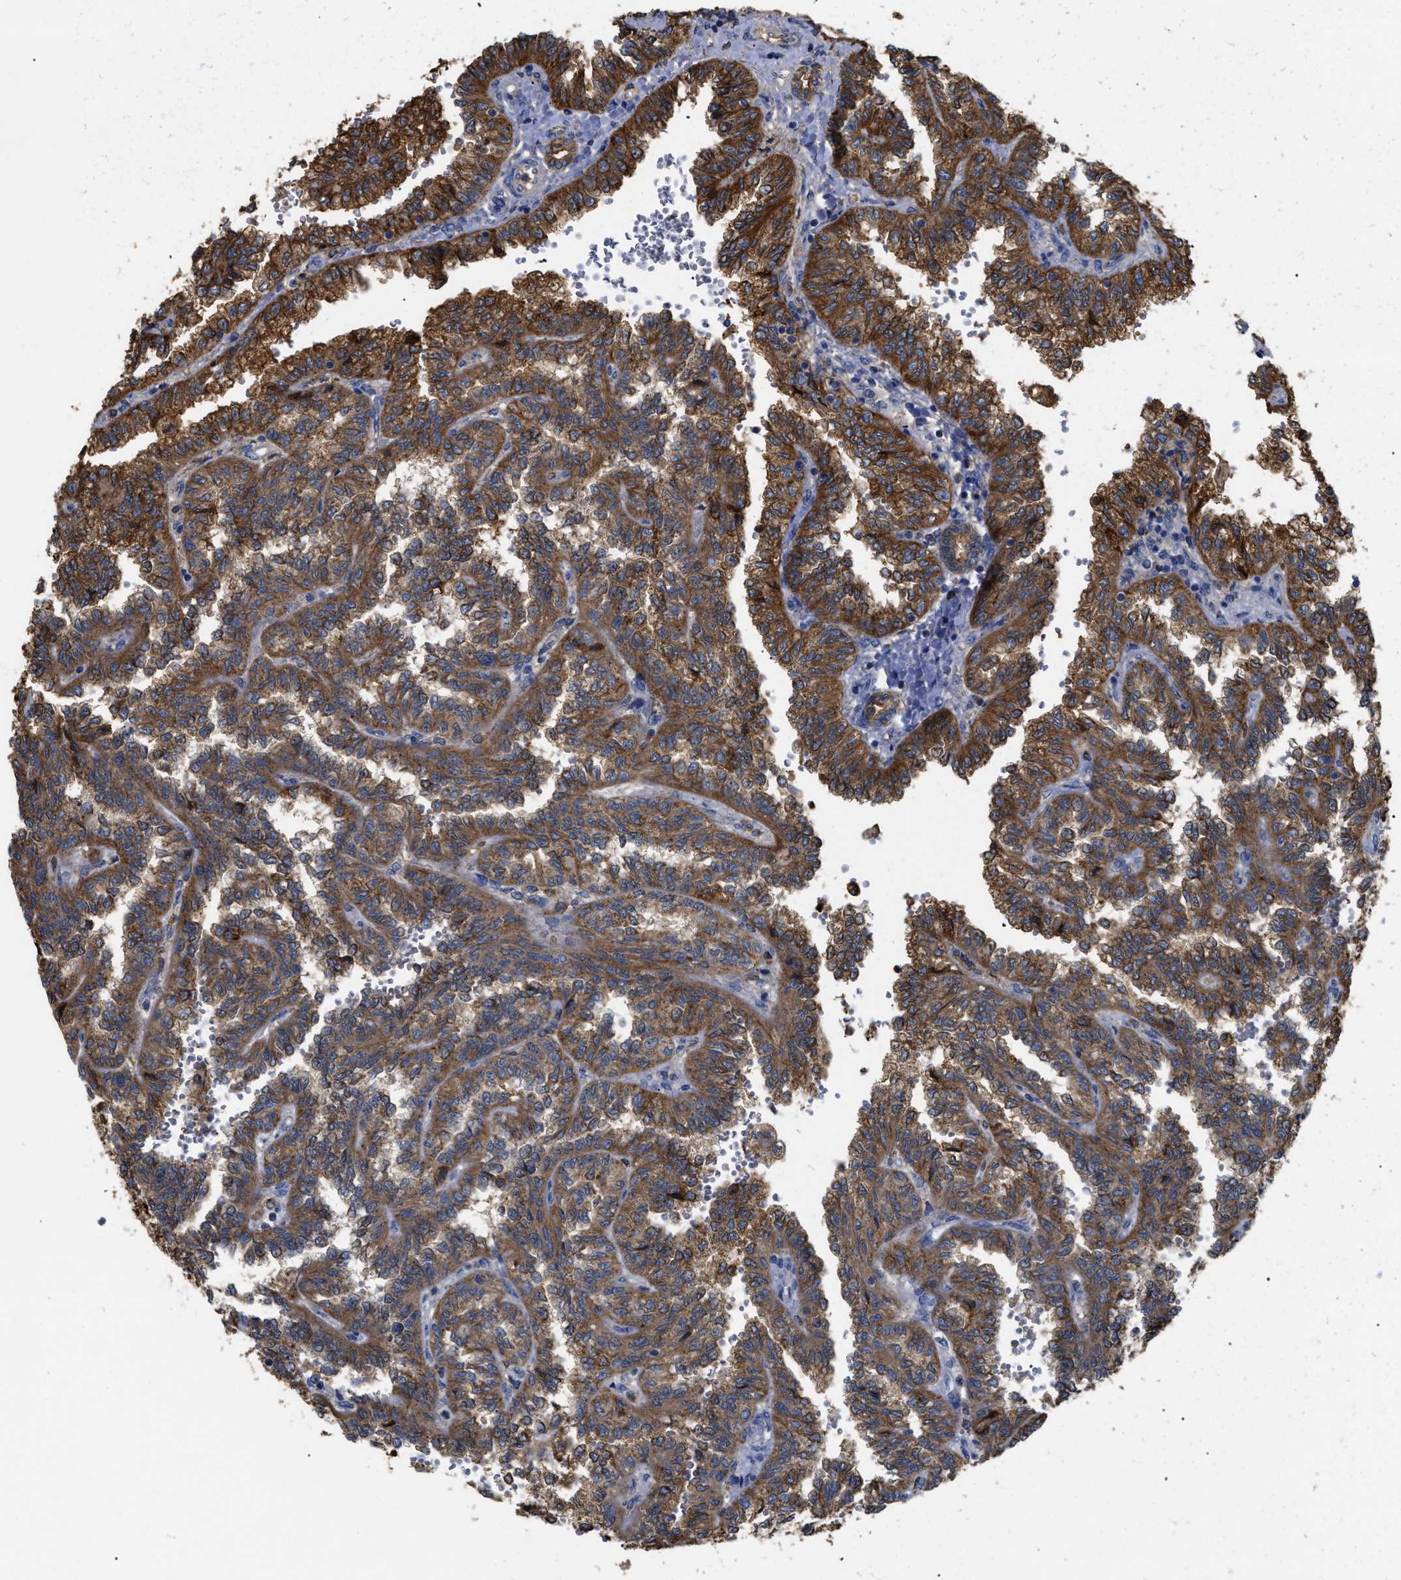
{"staining": {"intensity": "moderate", "quantity": ">75%", "location": "cytoplasmic/membranous"}, "tissue": "renal cancer", "cell_type": "Tumor cells", "image_type": "cancer", "snomed": [{"axis": "morphology", "description": "Inflammation, NOS"}, {"axis": "morphology", "description": "Adenocarcinoma, NOS"}, {"axis": "topography", "description": "Kidney"}], "caption": "DAB immunohistochemical staining of renal cancer (adenocarcinoma) shows moderate cytoplasmic/membranous protein expression in approximately >75% of tumor cells. (Brightfield microscopy of DAB IHC at high magnification).", "gene": "ANXA4", "patient": {"sex": "male", "age": 68}}